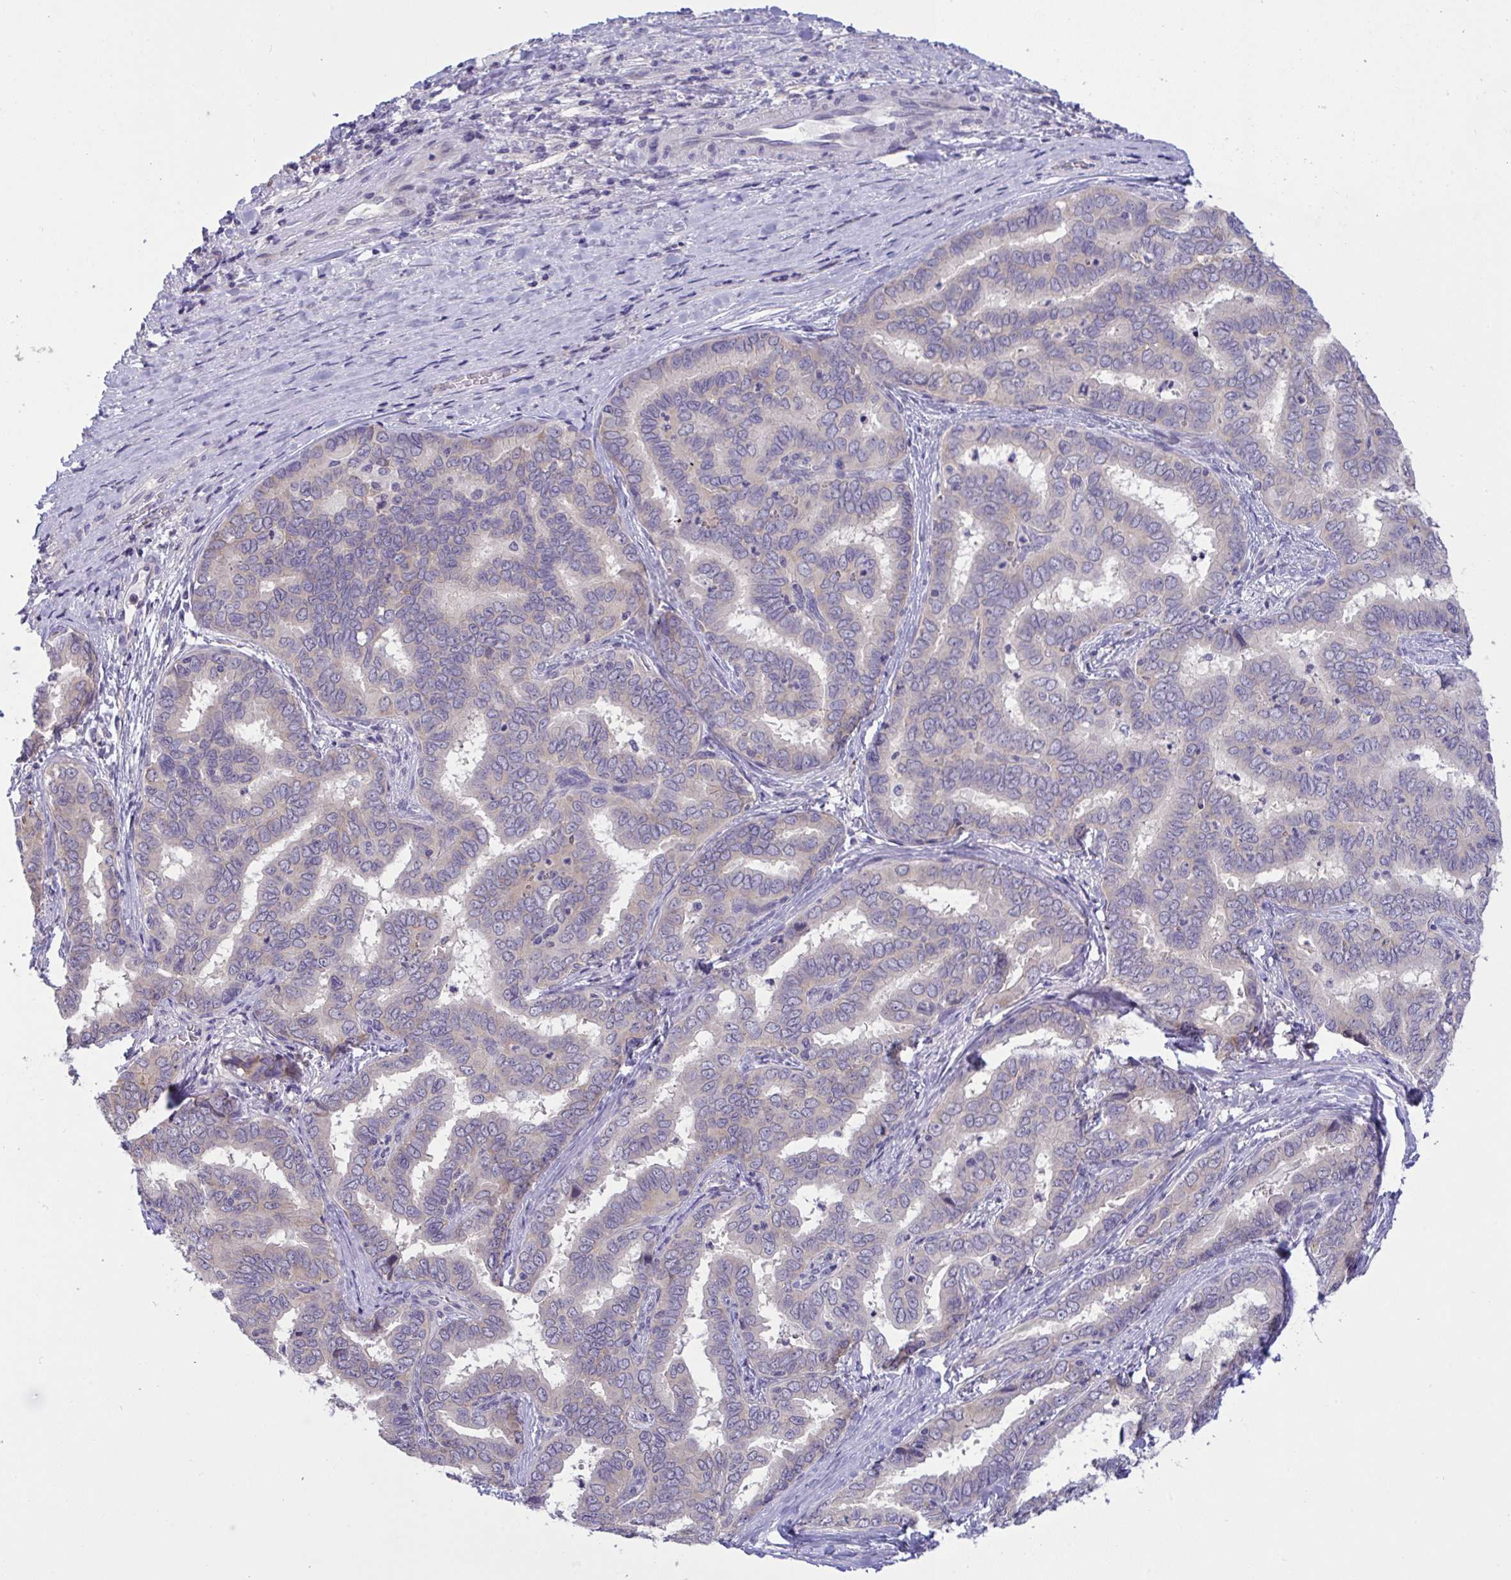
{"staining": {"intensity": "weak", "quantity": "<25%", "location": "cytoplasmic/membranous"}, "tissue": "liver cancer", "cell_type": "Tumor cells", "image_type": "cancer", "snomed": [{"axis": "morphology", "description": "Cholangiocarcinoma"}, {"axis": "topography", "description": "Liver"}], "caption": "Tumor cells show no significant positivity in liver cancer.", "gene": "TMEM41A", "patient": {"sex": "female", "age": 64}}